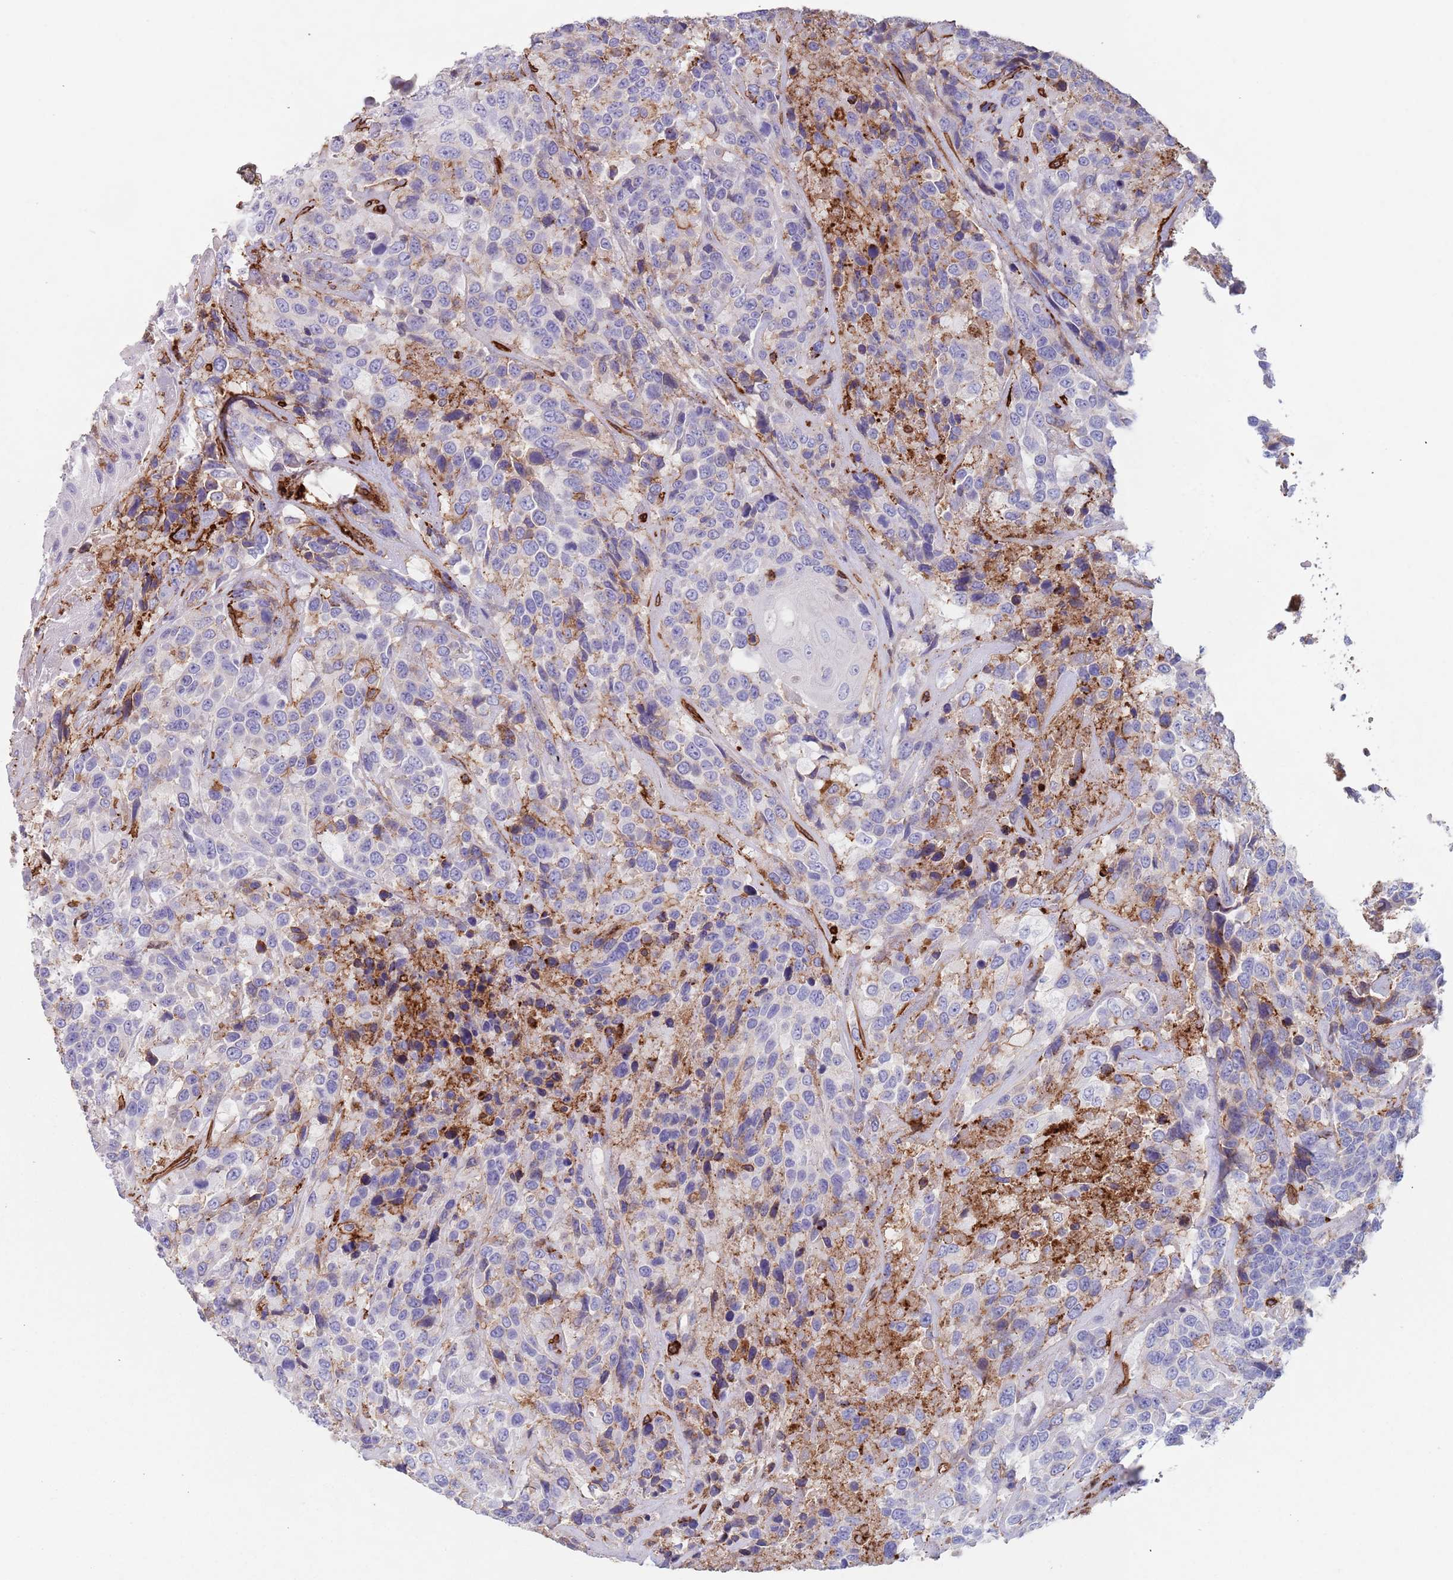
{"staining": {"intensity": "negative", "quantity": "none", "location": "none"}, "tissue": "urothelial cancer", "cell_type": "Tumor cells", "image_type": "cancer", "snomed": [{"axis": "morphology", "description": "Urothelial carcinoma, High grade"}, {"axis": "topography", "description": "Urinary bladder"}], "caption": "This is an immunohistochemistry micrograph of urothelial cancer. There is no expression in tumor cells.", "gene": "RNF144A", "patient": {"sex": "female", "age": 70}}